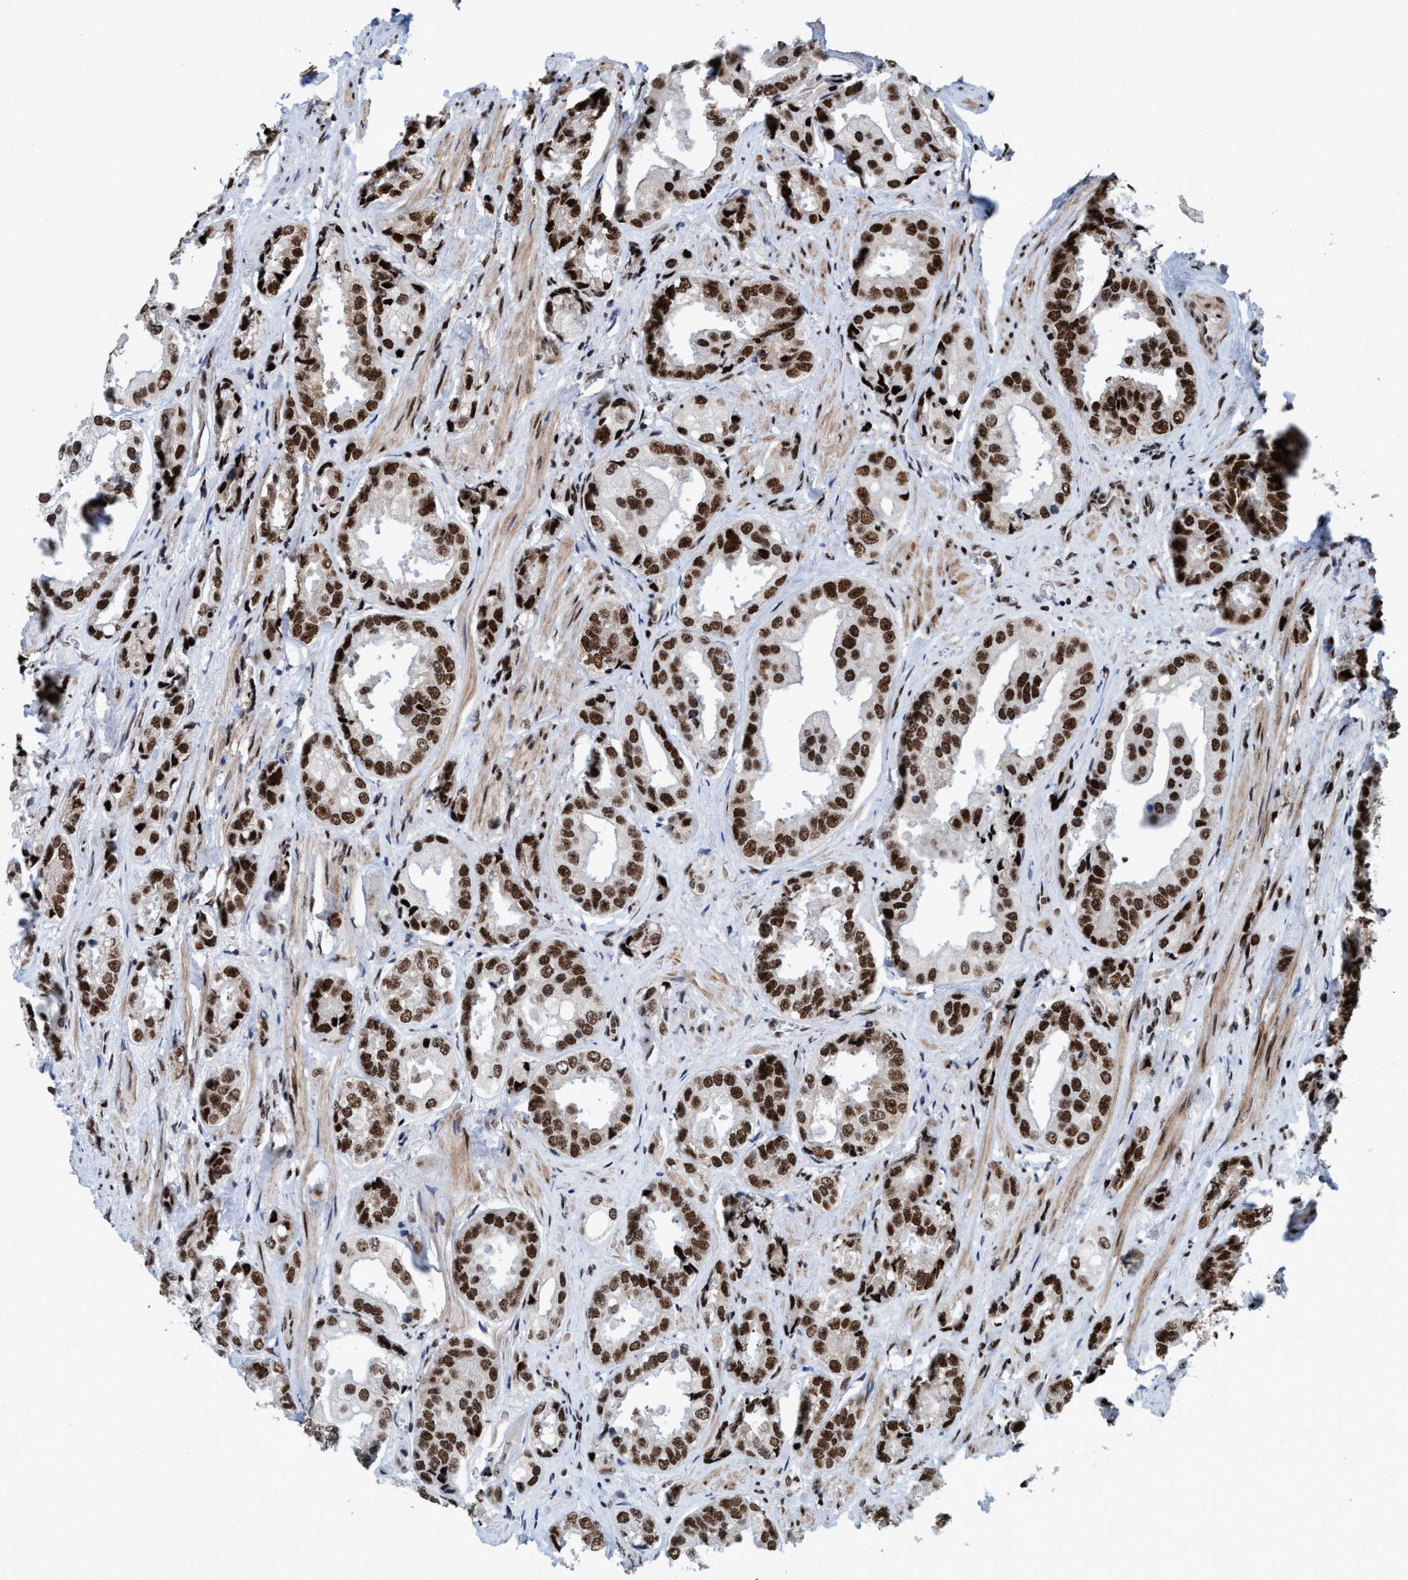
{"staining": {"intensity": "strong", "quantity": ">75%", "location": "nuclear"}, "tissue": "prostate cancer", "cell_type": "Tumor cells", "image_type": "cancer", "snomed": [{"axis": "morphology", "description": "Adenocarcinoma, High grade"}, {"axis": "topography", "description": "Prostate"}], "caption": "Tumor cells demonstrate strong nuclear staining in approximately >75% of cells in prostate cancer.", "gene": "TOPBP1", "patient": {"sex": "male", "age": 61}}